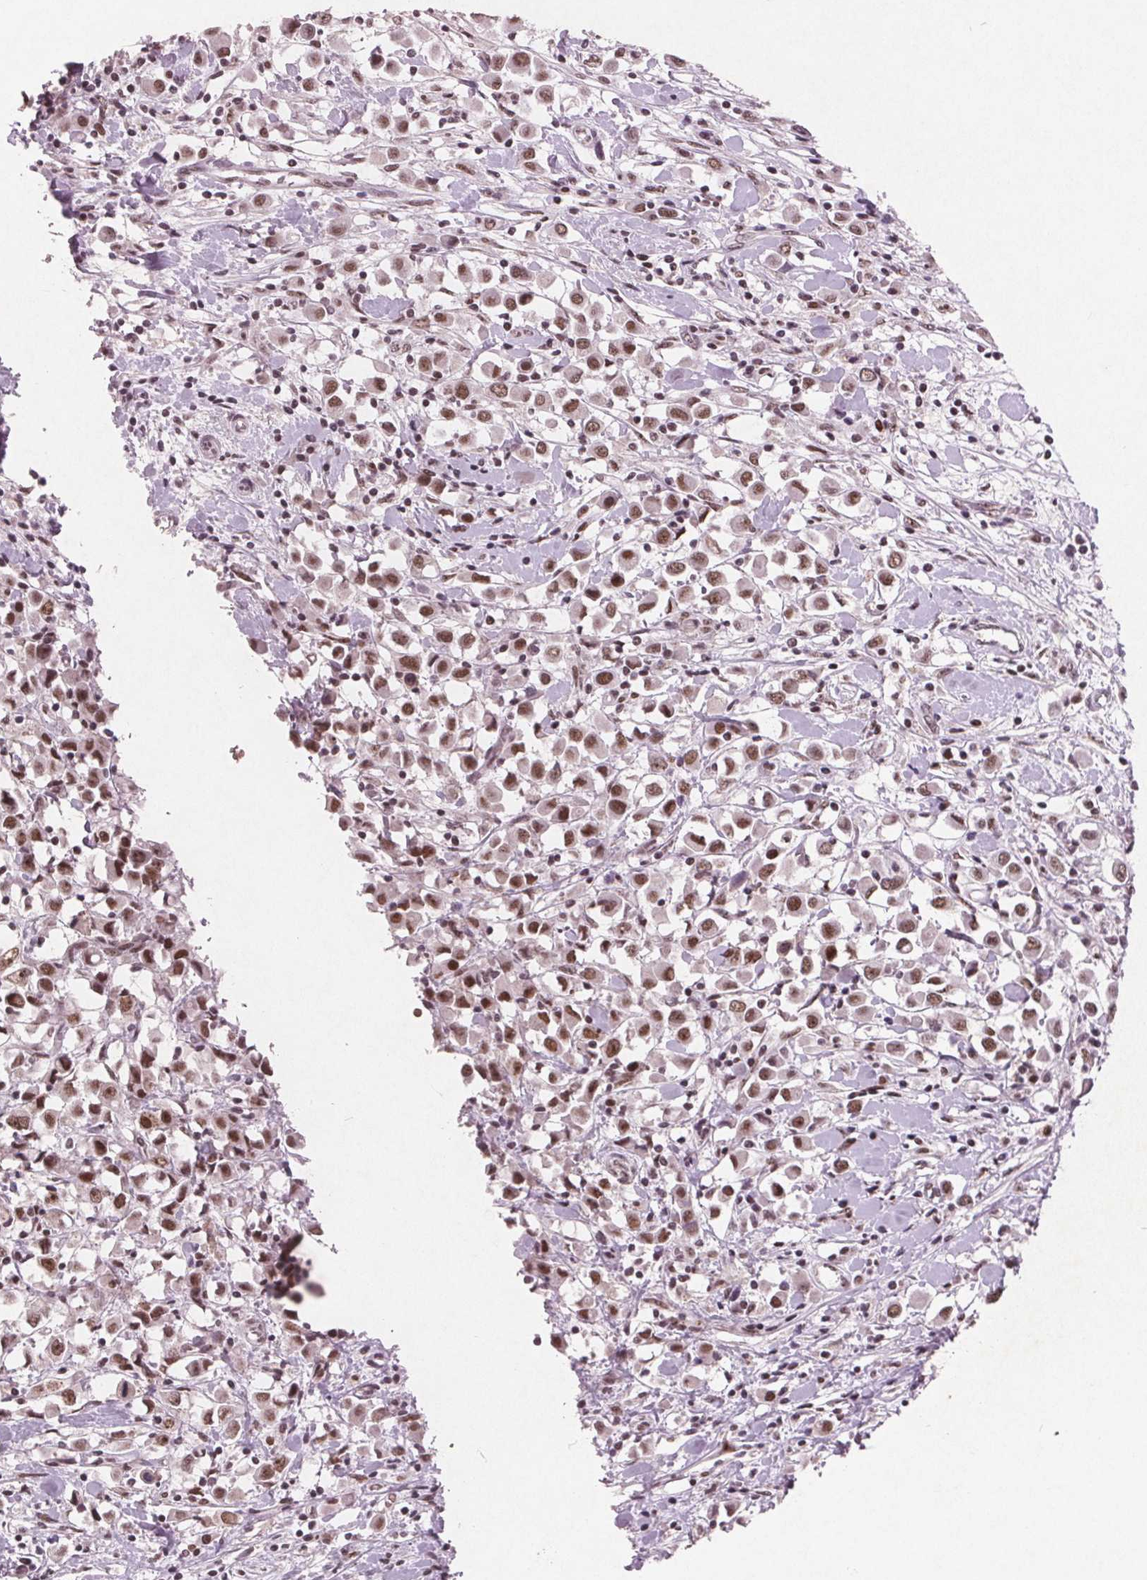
{"staining": {"intensity": "moderate", "quantity": ">75%", "location": "nuclear"}, "tissue": "breast cancer", "cell_type": "Tumor cells", "image_type": "cancer", "snomed": [{"axis": "morphology", "description": "Duct carcinoma"}, {"axis": "topography", "description": "Breast"}], "caption": "Moderate nuclear protein staining is seen in about >75% of tumor cells in breast cancer.", "gene": "RPS6KA2", "patient": {"sex": "female", "age": 61}}